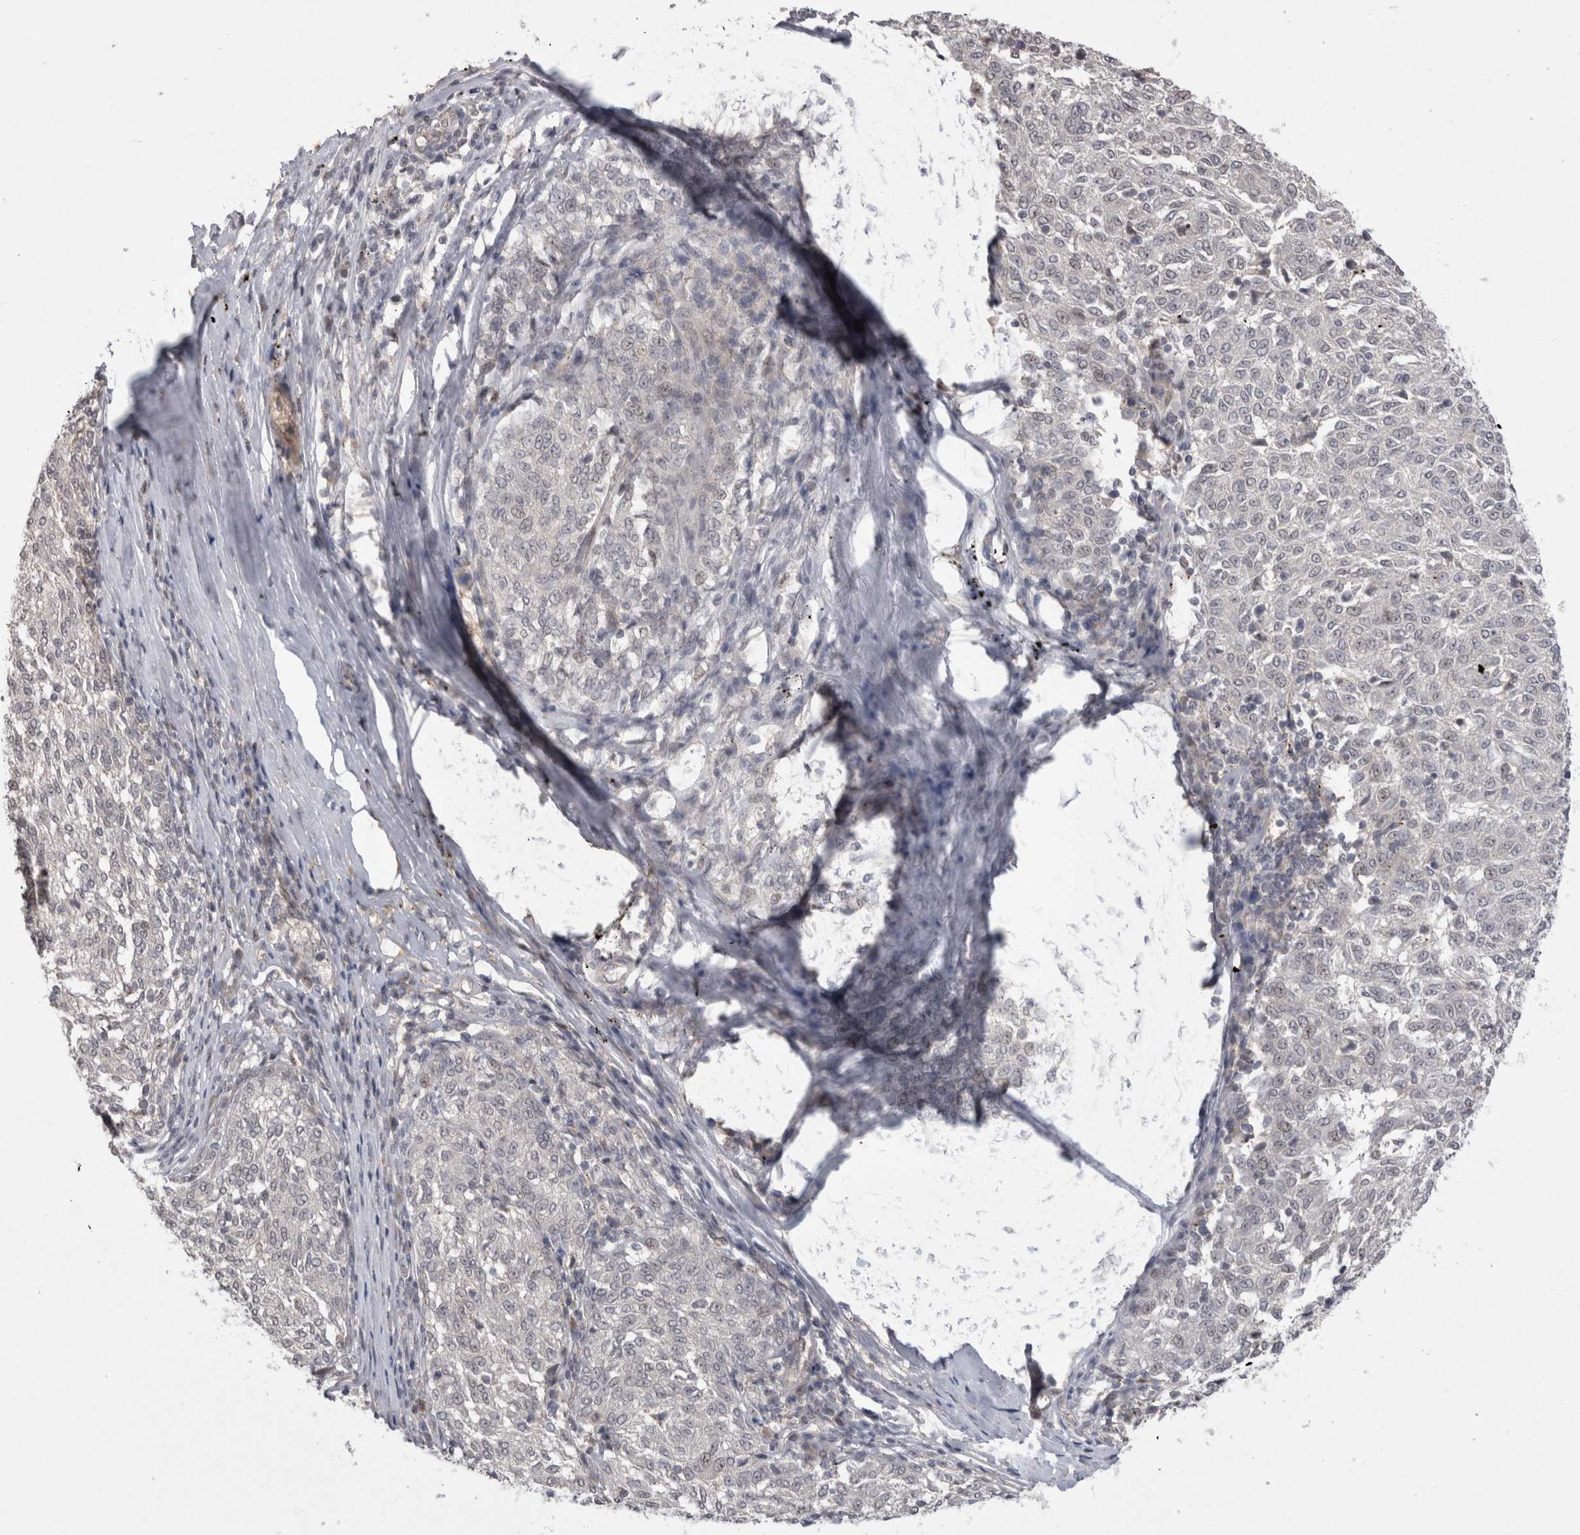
{"staining": {"intensity": "negative", "quantity": "none", "location": "none"}, "tissue": "melanoma", "cell_type": "Tumor cells", "image_type": "cancer", "snomed": [{"axis": "morphology", "description": "Malignant melanoma, NOS"}, {"axis": "topography", "description": "Skin"}], "caption": "IHC of human malignant melanoma displays no expression in tumor cells. (Brightfield microscopy of DAB (3,3'-diaminobenzidine) immunohistochemistry (IHC) at high magnification).", "gene": "MTBP", "patient": {"sex": "female", "age": 72}}